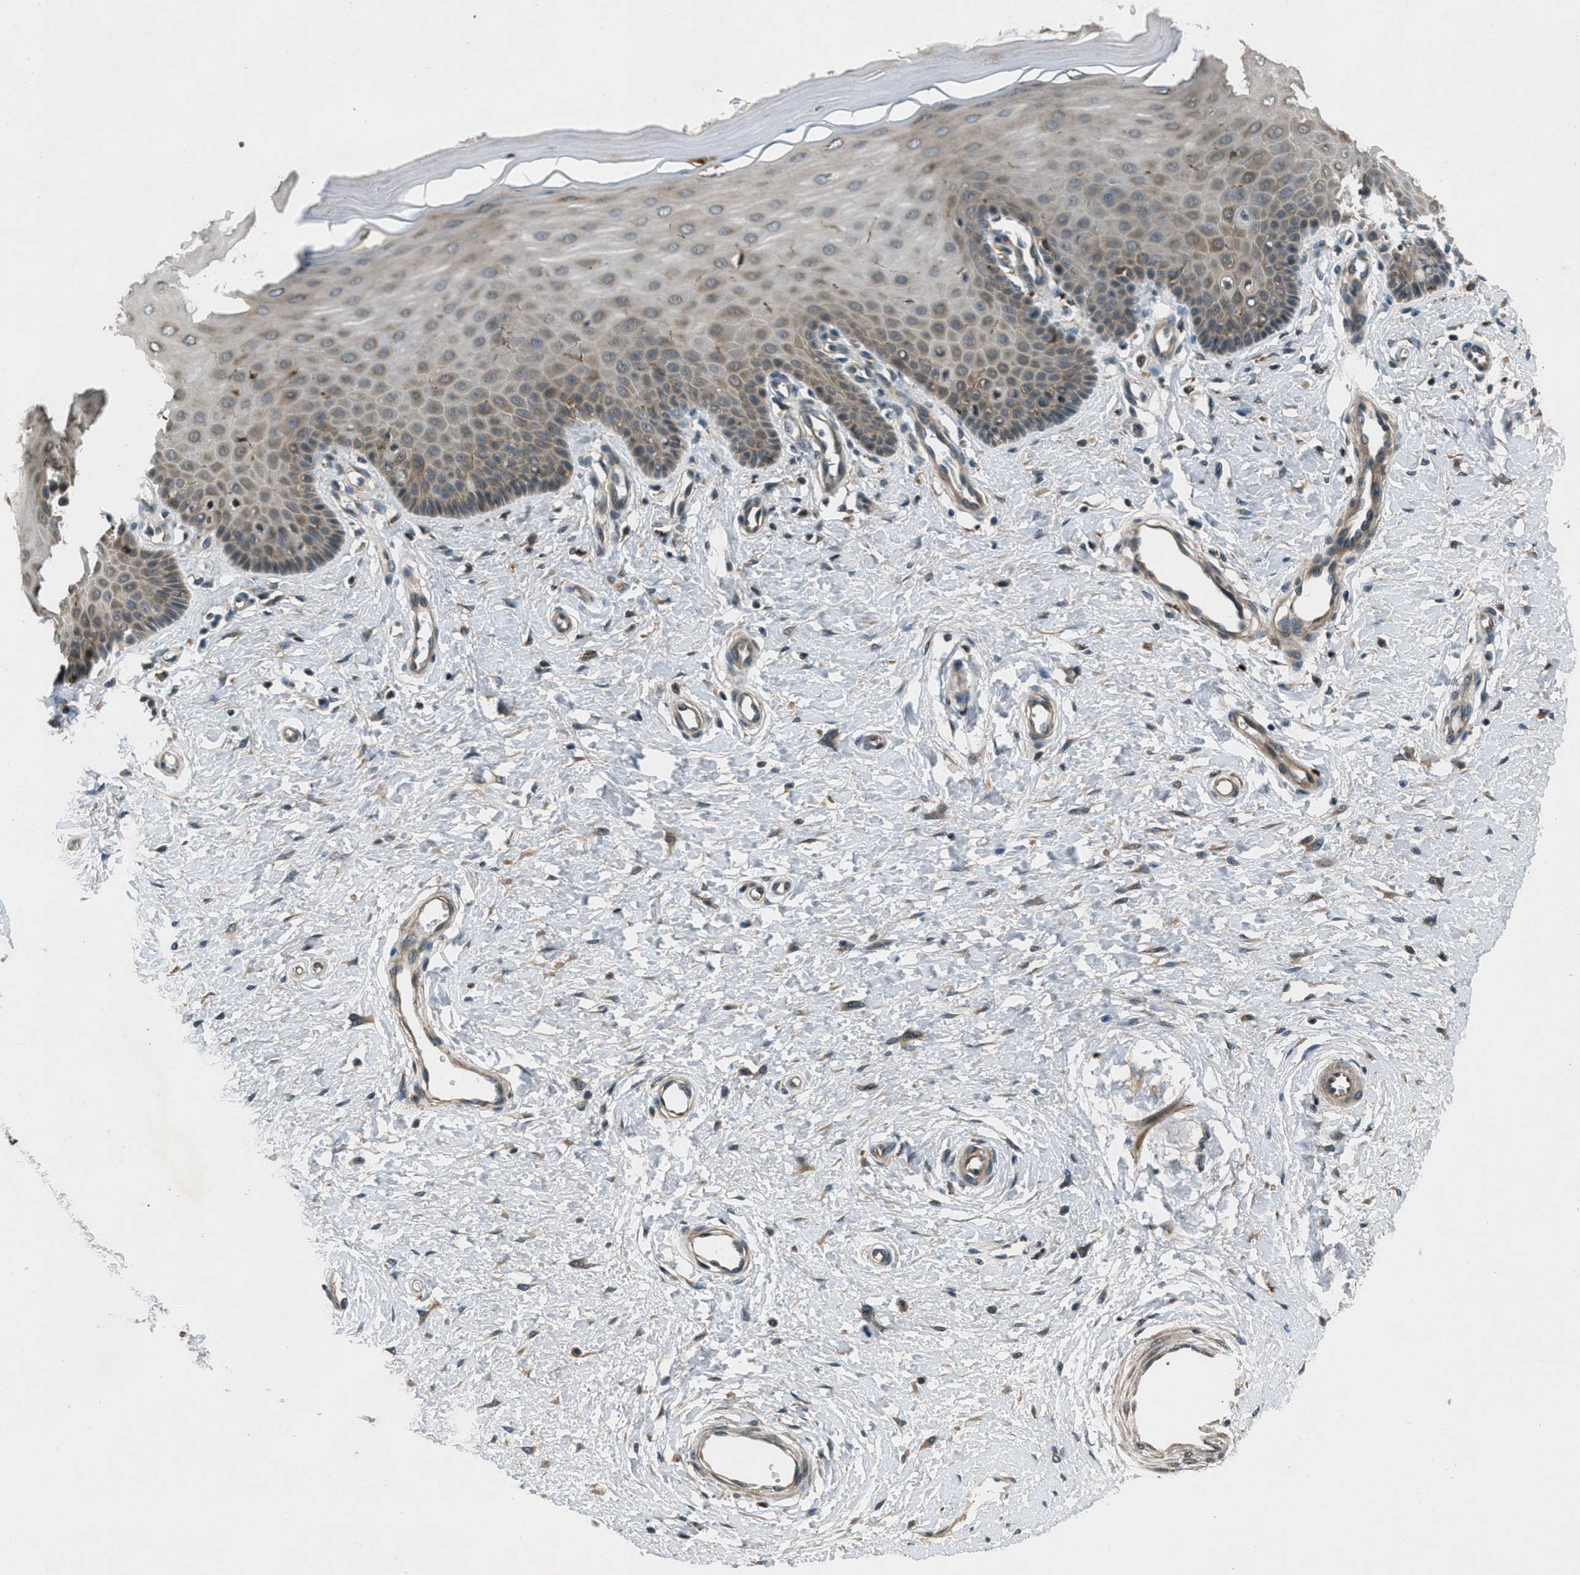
{"staining": {"intensity": "weak", "quantity": "<25%", "location": "cytoplasmic/membranous"}, "tissue": "cervix", "cell_type": "Glandular cells", "image_type": "normal", "snomed": [{"axis": "morphology", "description": "Normal tissue, NOS"}, {"axis": "topography", "description": "Cervix"}], "caption": "There is no significant positivity in glandular cells of cervix. (DAB (3,3'-diaminobenzidine) immunohistochemistry with hematoxylin counter stain).", "gene": "EPSTI1", "patient": {"sex": "female", "age": 55}}